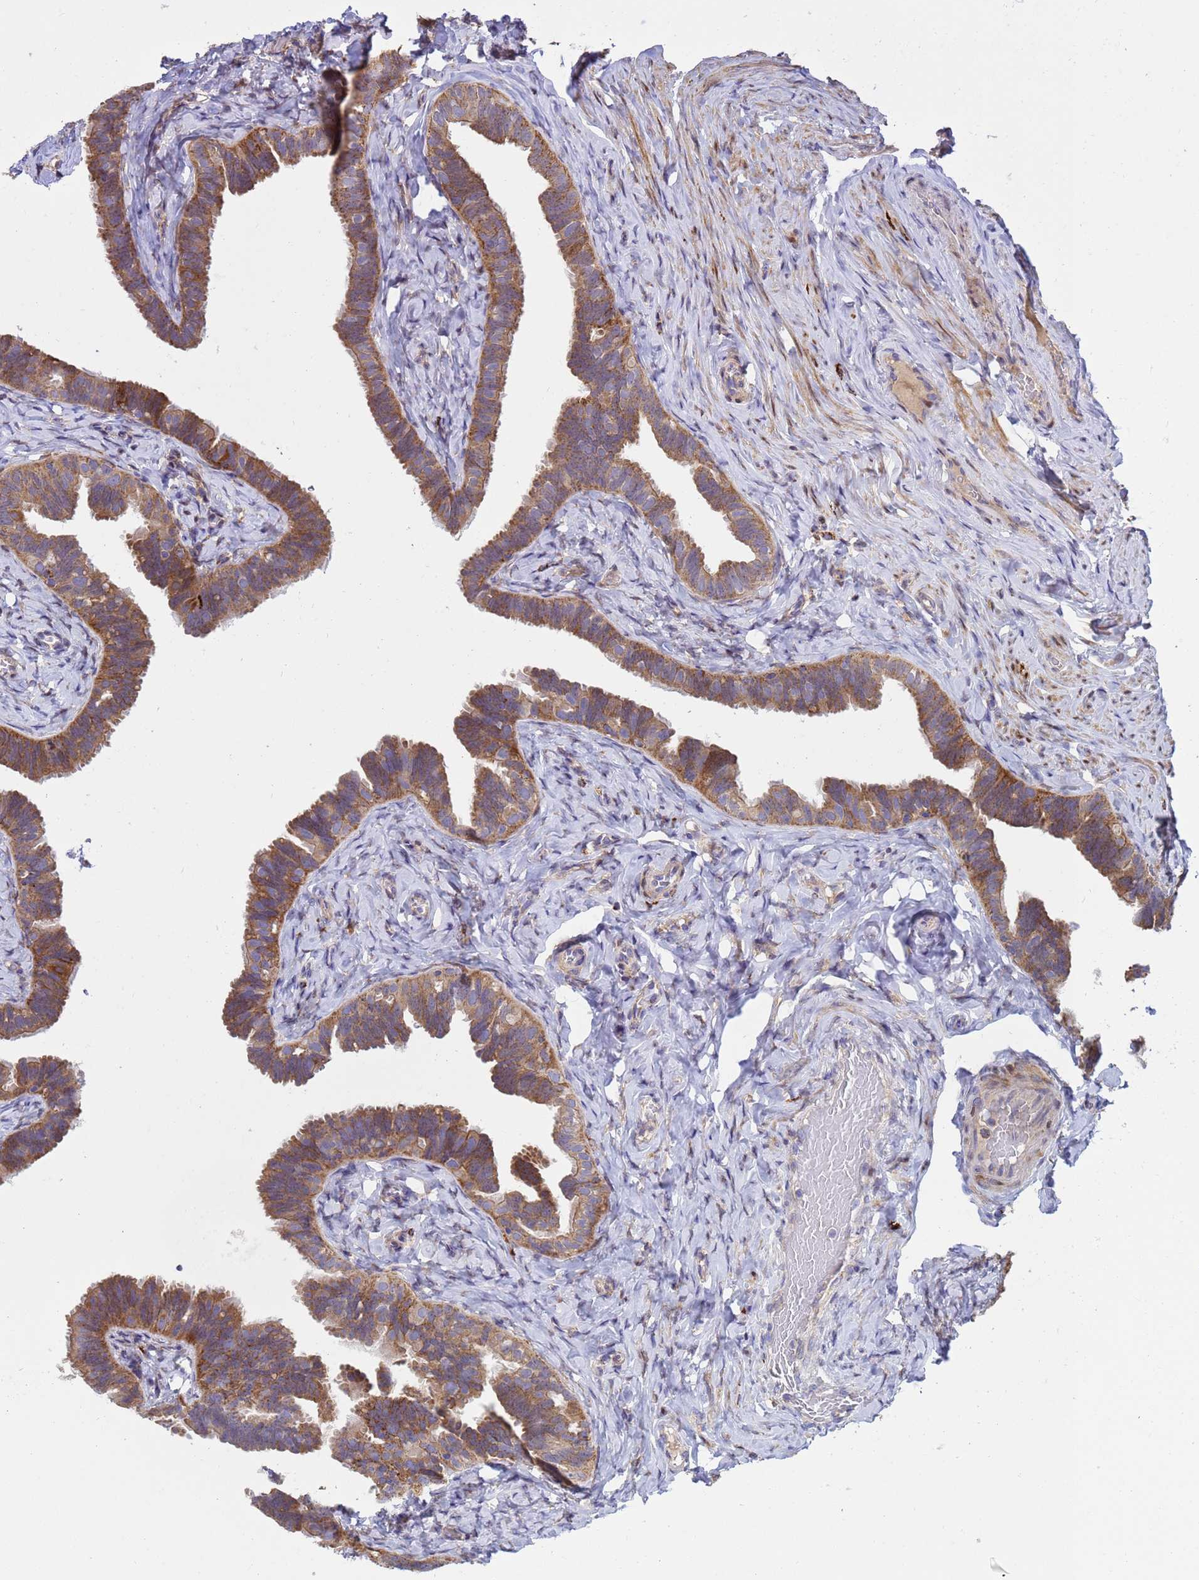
{"staining": {"intensity": "moderate", "quantity": ">75%", "location": "cytoplasmic/membranous"}, "tissue": "fallopian tube", "cell_type": "Glandular cells", "image_type": "normal", "snomed": [{"axis": "morphology", "description": "Normal tissue, NOS"}, {"axis": "topography", "description": "Fallopian tube"}], "caption": "Fallopian tube stained with a brown dye displays moderate cytoplasmic/membranous positive staining in approximately >75% of glandular cells.", "gene": "TUBGCP3", "patient": {"sex": "female", "age": 65}}